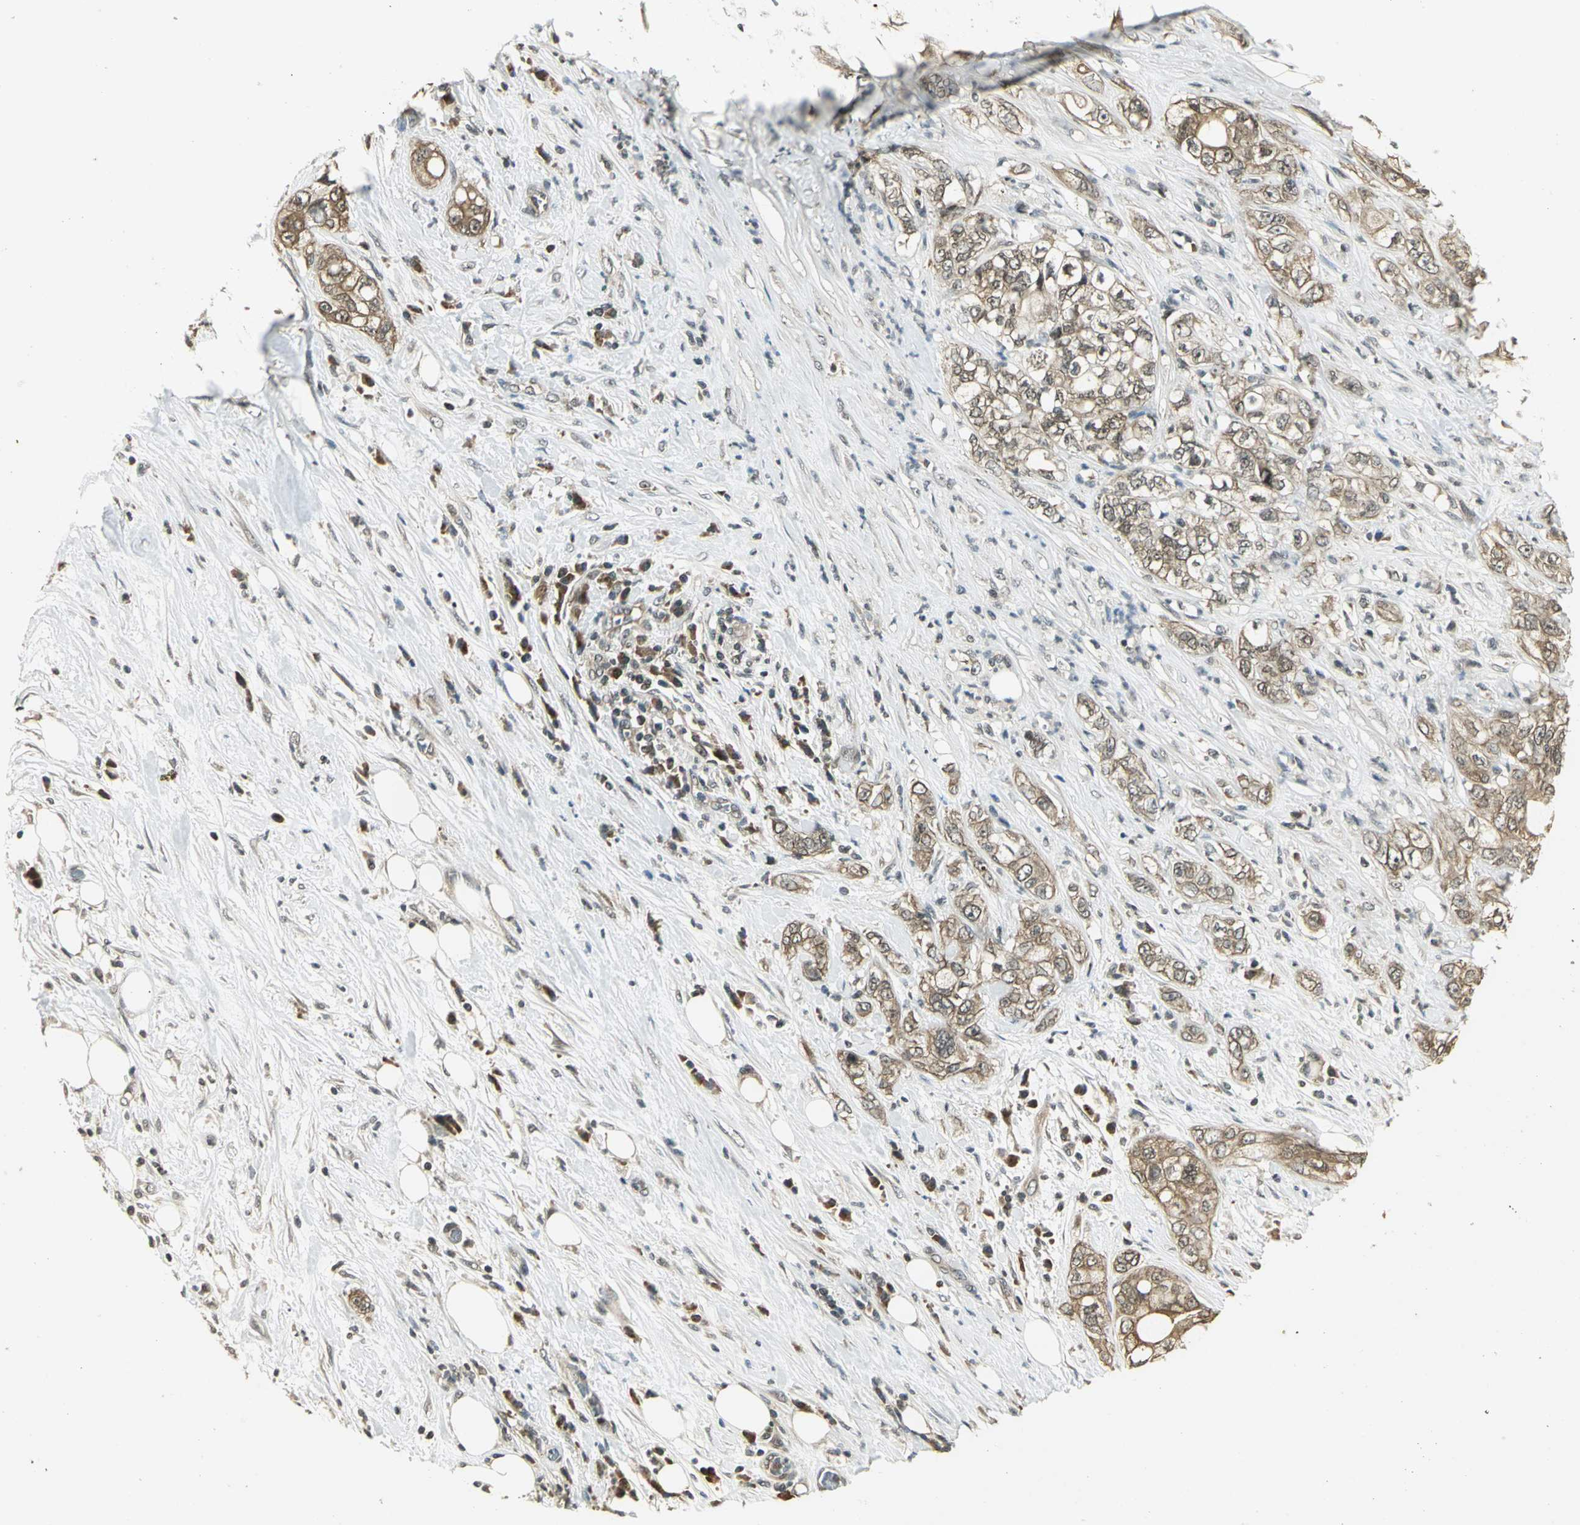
{"staining": {"intensity": "moderate", "quantity": ">75%", "location": "cytoplasmic/membranous"}, "tissue": "pancreatic cancer", "cell_type": "Tumor cells", "image_type": "cancer", "snomed": [{"axis": "morphology", "description": "Adenocarcinoma, NOS"}, {"axis": "topography", "description": "Pancreas"}], "caption": "Moderate cytoplasmic/membranous positivity is appreciated in approximately >75% of tumor cells in pancreatic adenocarcinoma.", "gene": "CDC34", "patient": {"sex": "male", "age": 70}}